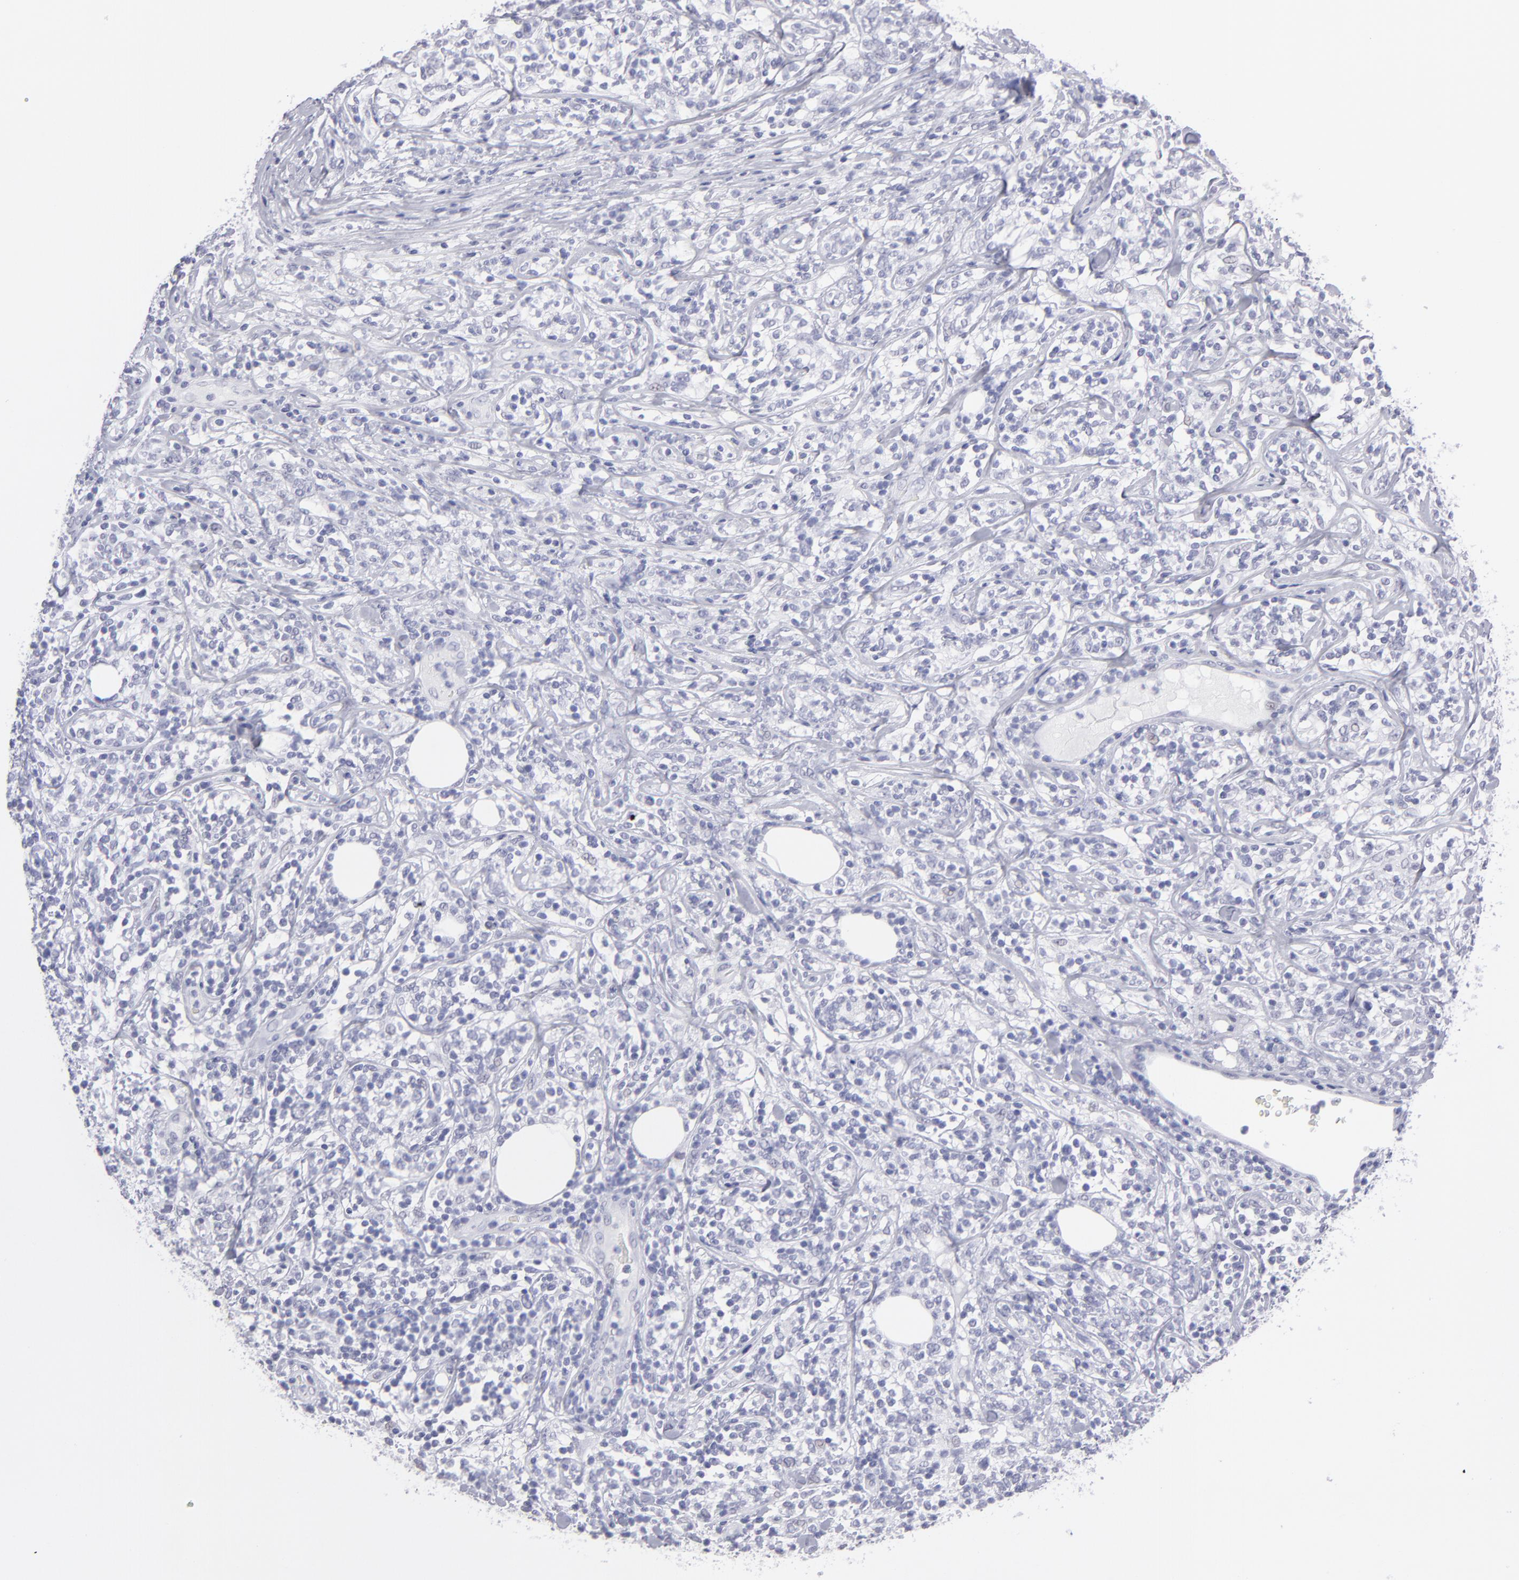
{"staining": {"intensity": "negative", "quantity": "none", "location": "none"}, "tissue": "lymphoma", "cell_type": "Tumor cells", "image_type": "cancer", "snomed": [{"axis": "morphology", "description": "Malignant lymphoma, non-Hodgkin's type, High grade"}, {"axis": "topography", "description": "Lymph node"}], "caption": "Immunohistochemistry image of human malignant lymphoma, non-Hodgkin's type (high-grade) stained for a protein (brown), which demonstrates no positivity in tumor cells.", "gene": "ALDOB", "patient": {"sex": "female", "age": 84}}